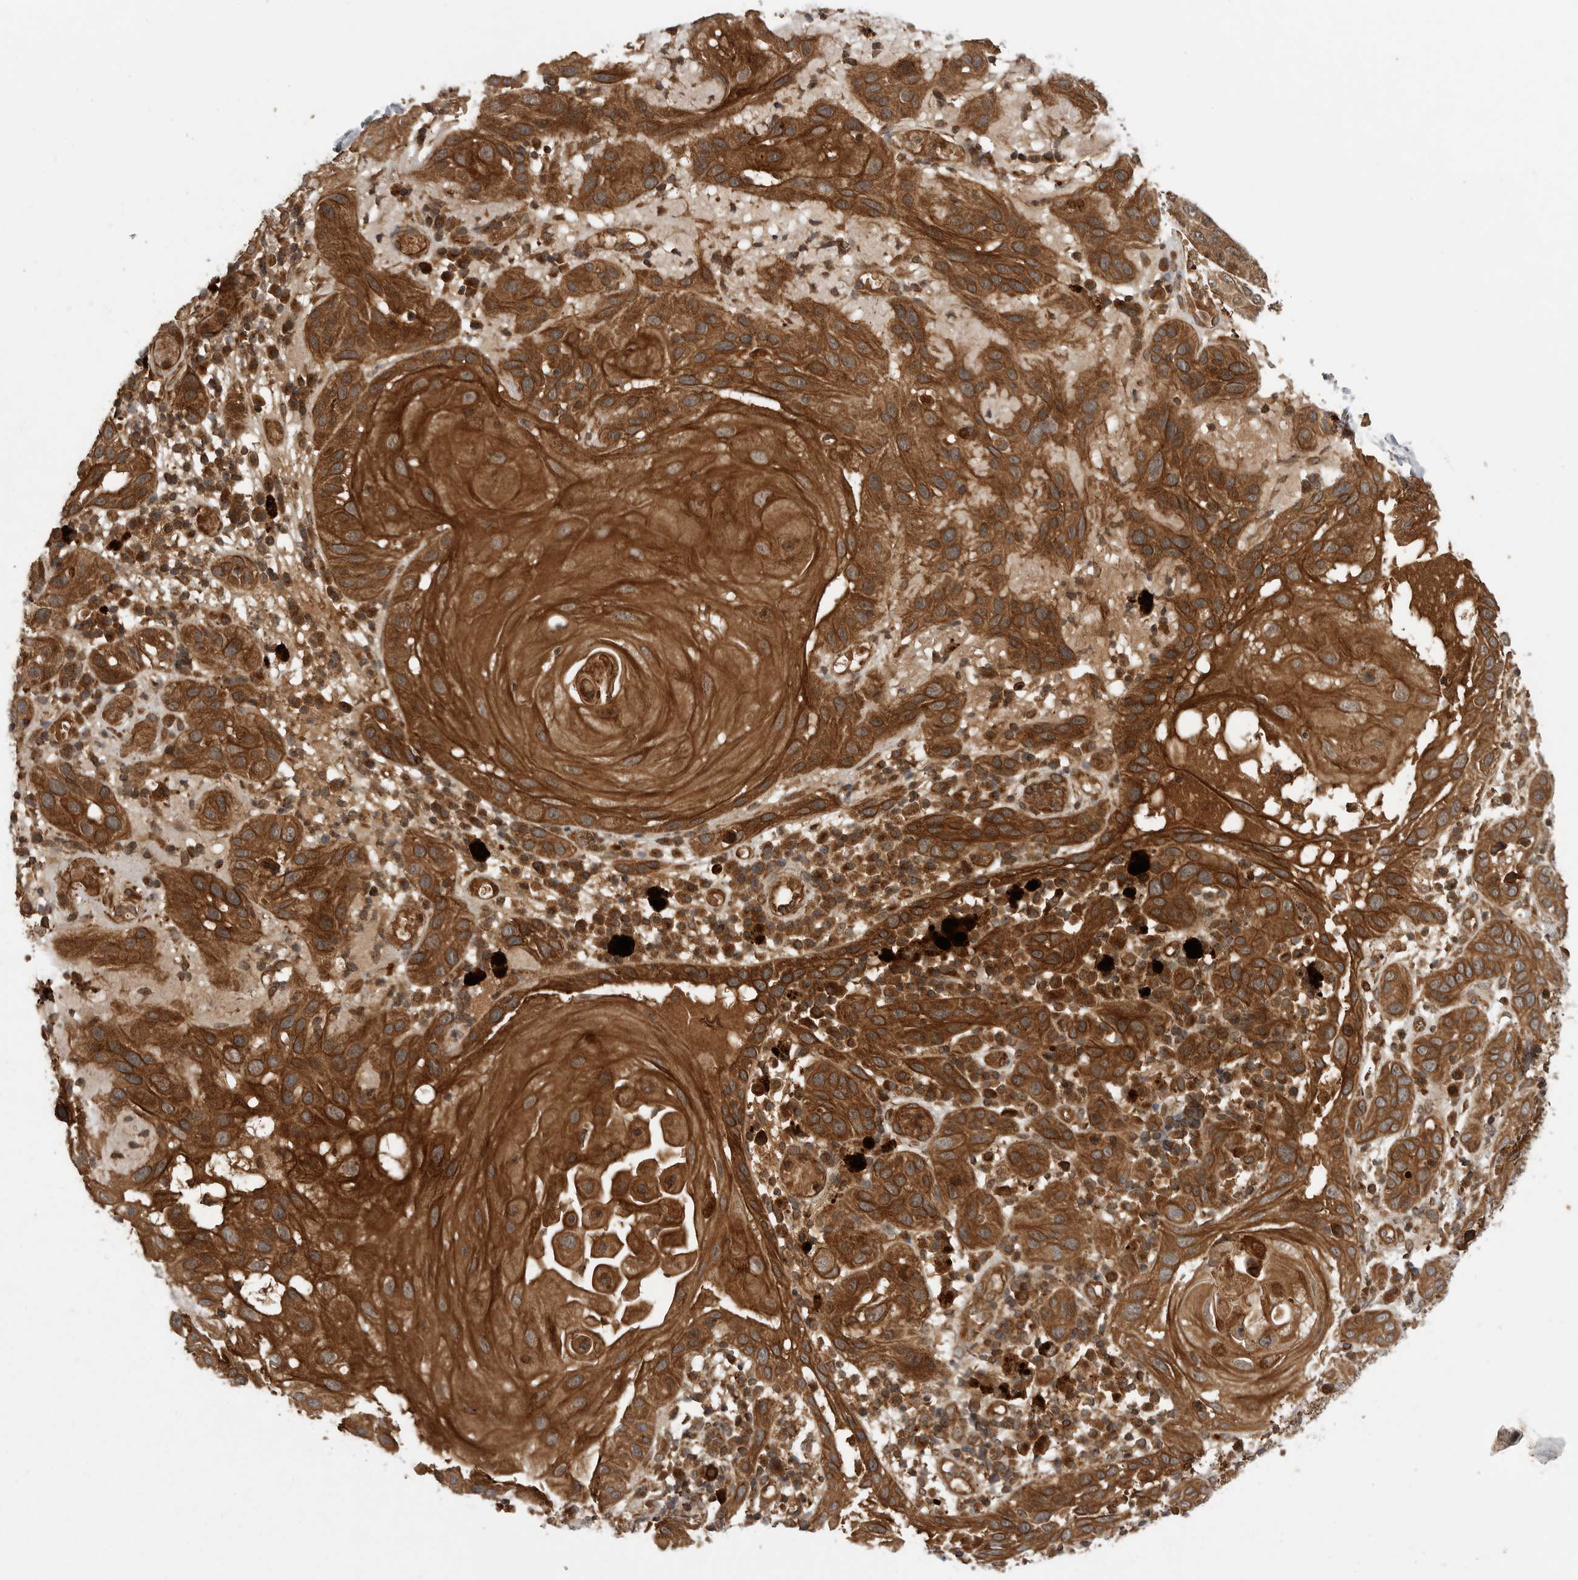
{"staining": {"intensity": "strong", "quantity": ">75%", "location": "cytoplasmic/membranous"}, "tissue": "skin cancer", "cell_type": "Tumor cells", "image_type": "cancer", "snomed": [{"axis": "morphology", "description": "Normal tissue, NOS"}, {"axis": "morphology", "description": "Squamous cell carcinoma, NOS"}, {"axis": "topography", "description": "Skin"}], "caption": "A high-resolution micrograph shows immunohistochemistry (IHC) staining of squamous cell carcinoma (skin), which reveals strong cytoplasmic/membranous expression in about >75% of tumor cells.", "gene": "PRDX4", "patient": {"sex": "female", "age": 96}}